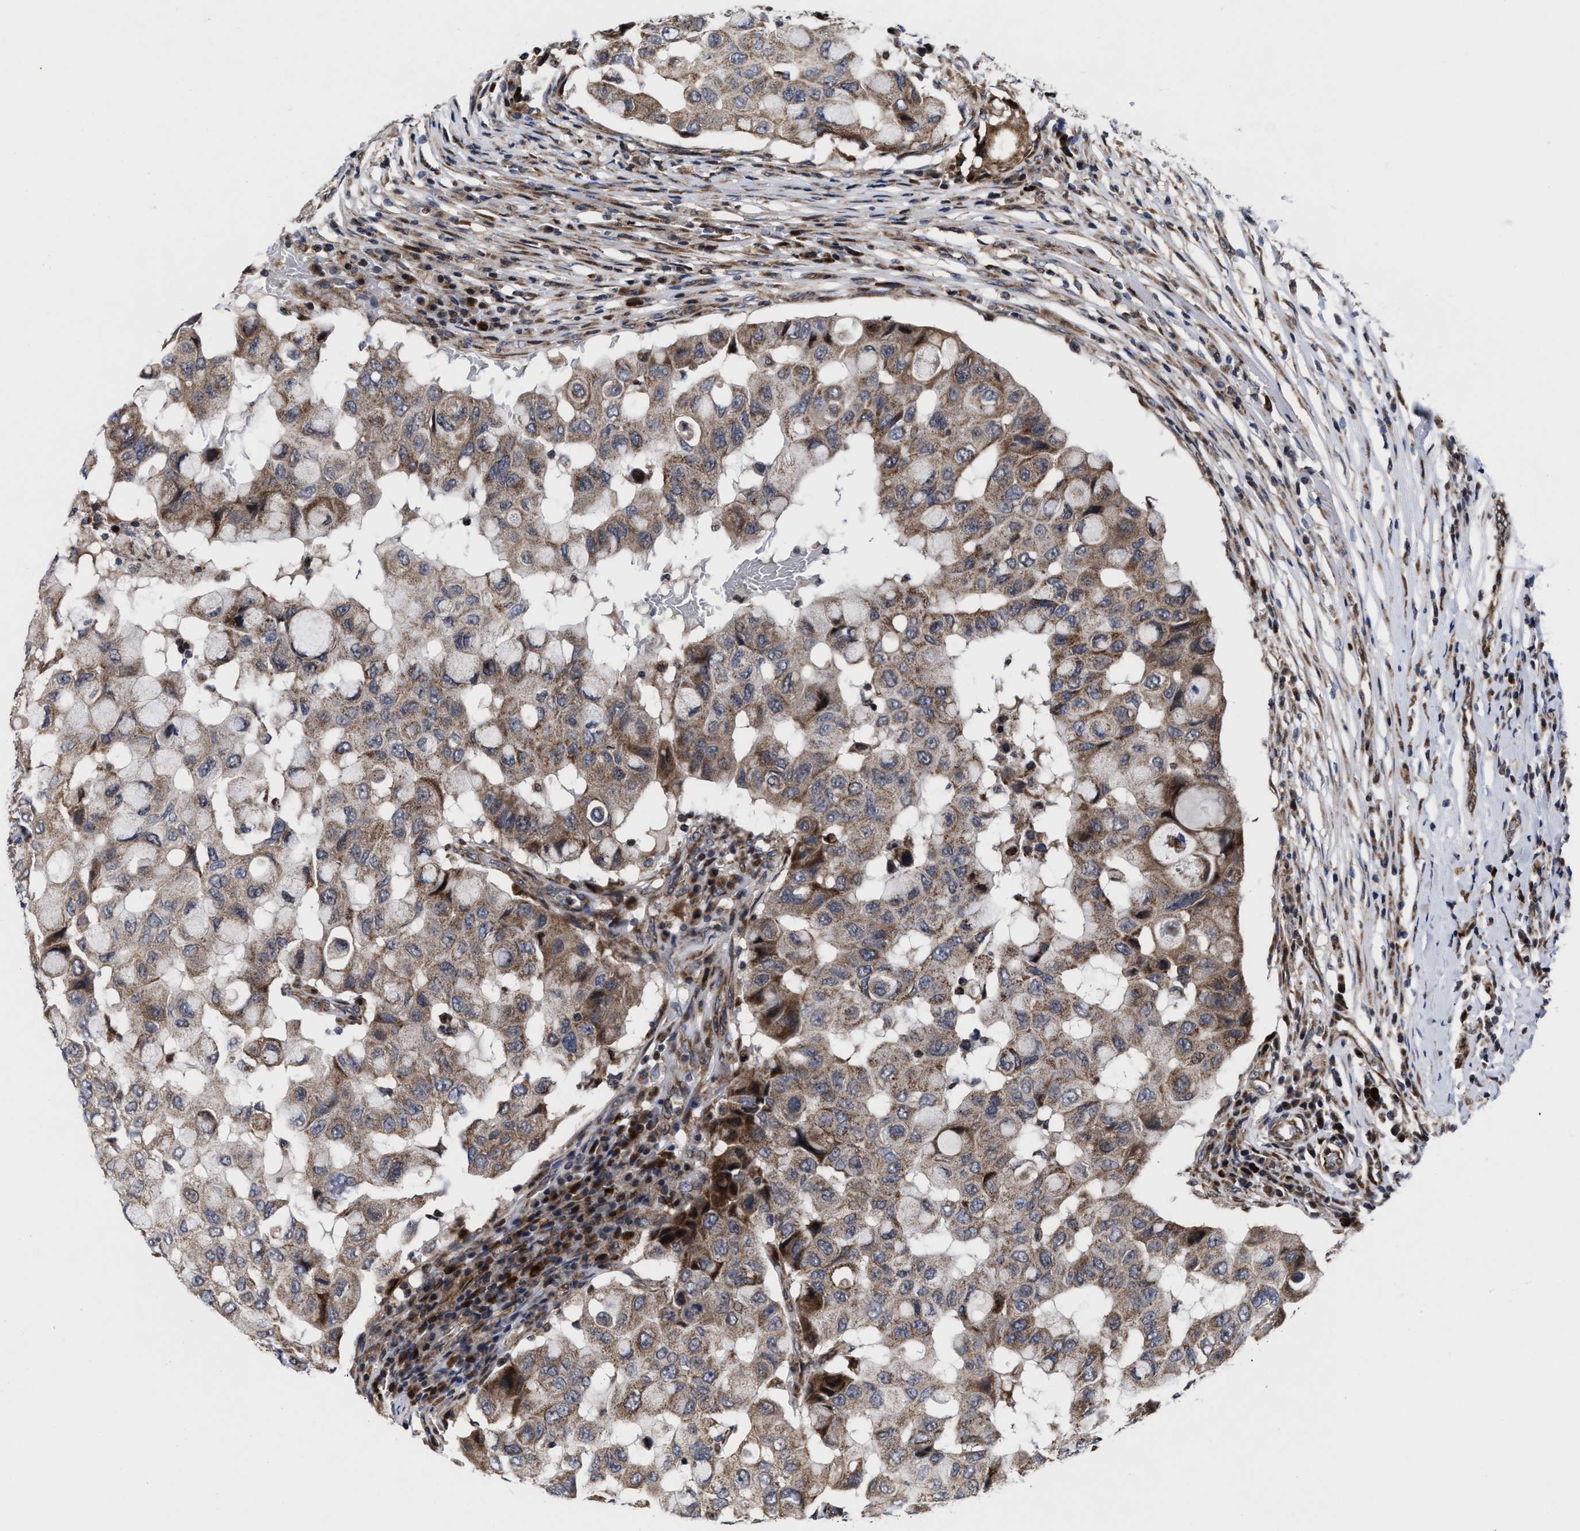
{"staining": {"intensity": "weak", "quantity": ">75%", "location": "cytoplasmic/membranous"}, "tissue": "breast cancer", "cell_type": "Tumor cells", "image_type": "cancer", "snomed": [{"axis": "morphology", "description": "Duct carcinoma"}, {"axis": "topography", "description": "Breast"}], "caption": "Protein expression analysis of breast invasive ductal carcinoma reveals weak cytoplasmic/membranous staining in approximately >75% of tumor cells.", "gene": "MRPL50", "patient": {"sex": "female", "age": 27}}